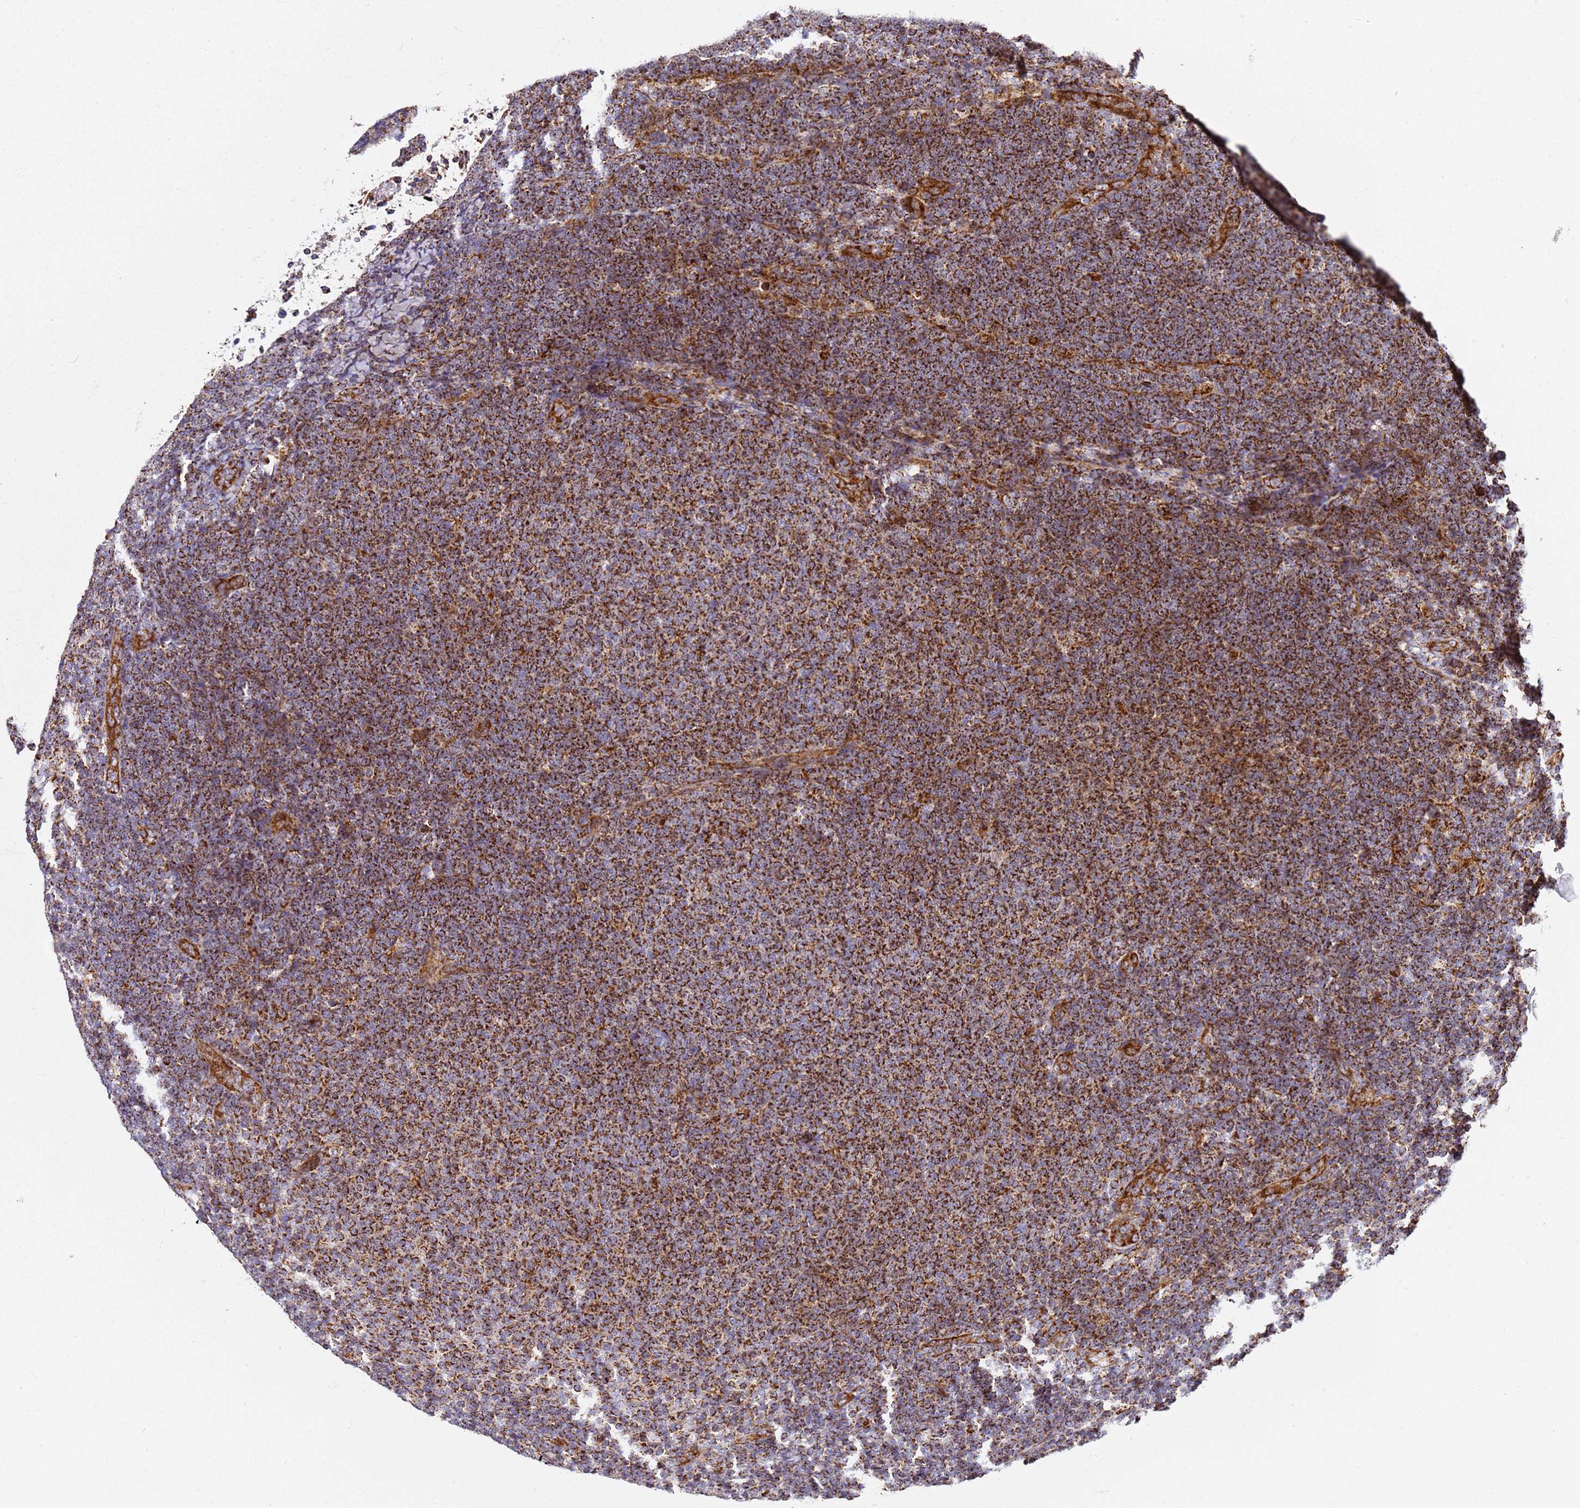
{"staining": {"intensity": "strong", "quantity": ">75%", "location": "cytoplasmic/membranous"}, "tissue": "lymphoma", "cell_type": "Tumor cells", "image_type": "cancer", "snomed": [{"axis": "morphology", "description": "Malignant lymphoma, non-Hodgkin's type, Low grade"}, {"axis": "topography", "description": "Lymph node"}], "caption": "Strong cytoplasmic/membranous positivity is appreciated in approximately >75% of tumor cells in malignant lymphoma, non-Hodgkin's type (low-grade). The protein of interest is stained brown, and the nuclei are stained in blue (DAB (3,3'-diaminobenzidine) IHC with brightfield microscopy, high magnification).", "gene": "NDUFA3", "patient": {"sex": "male", "age": 66}}